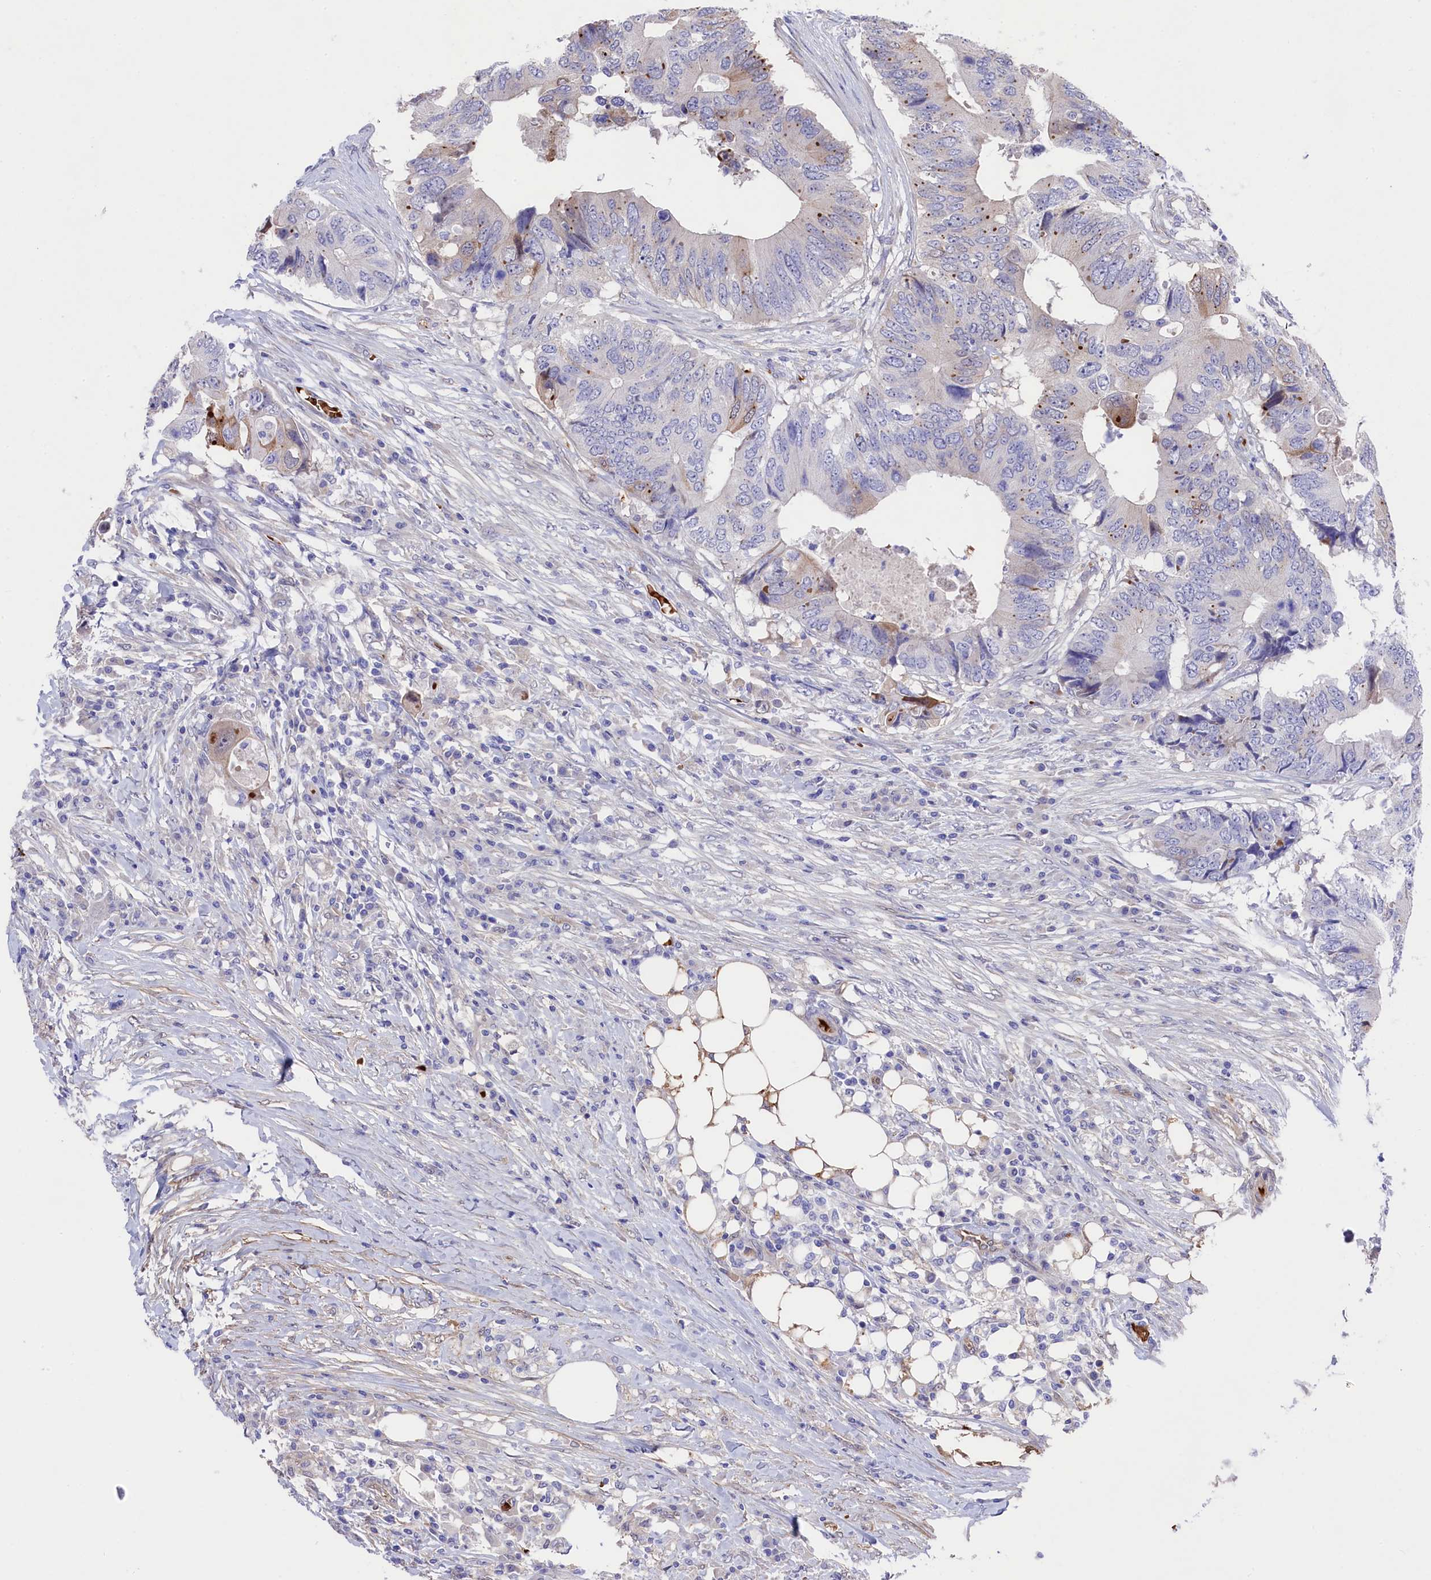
{"staining": {"intensity": "weak", "quantity": "<25%", "location": "cytoplasmic/membranous"}, "tissue": "colorectal cancer", "cell_type": "Tumor cells", "image_type": "cancer", "snomed": [{"axis": "morphology", "description": "Adenocarcinoma, NOS"}, {"axis": "topography", "description": "Colon"}], "caption": "This is an IHC image of human colorectal cancer (adenocarcinoma). There is no expression in tumor cells.", "gene": "LHFPL4", "patient": {"sex": "male", "age": 71}}